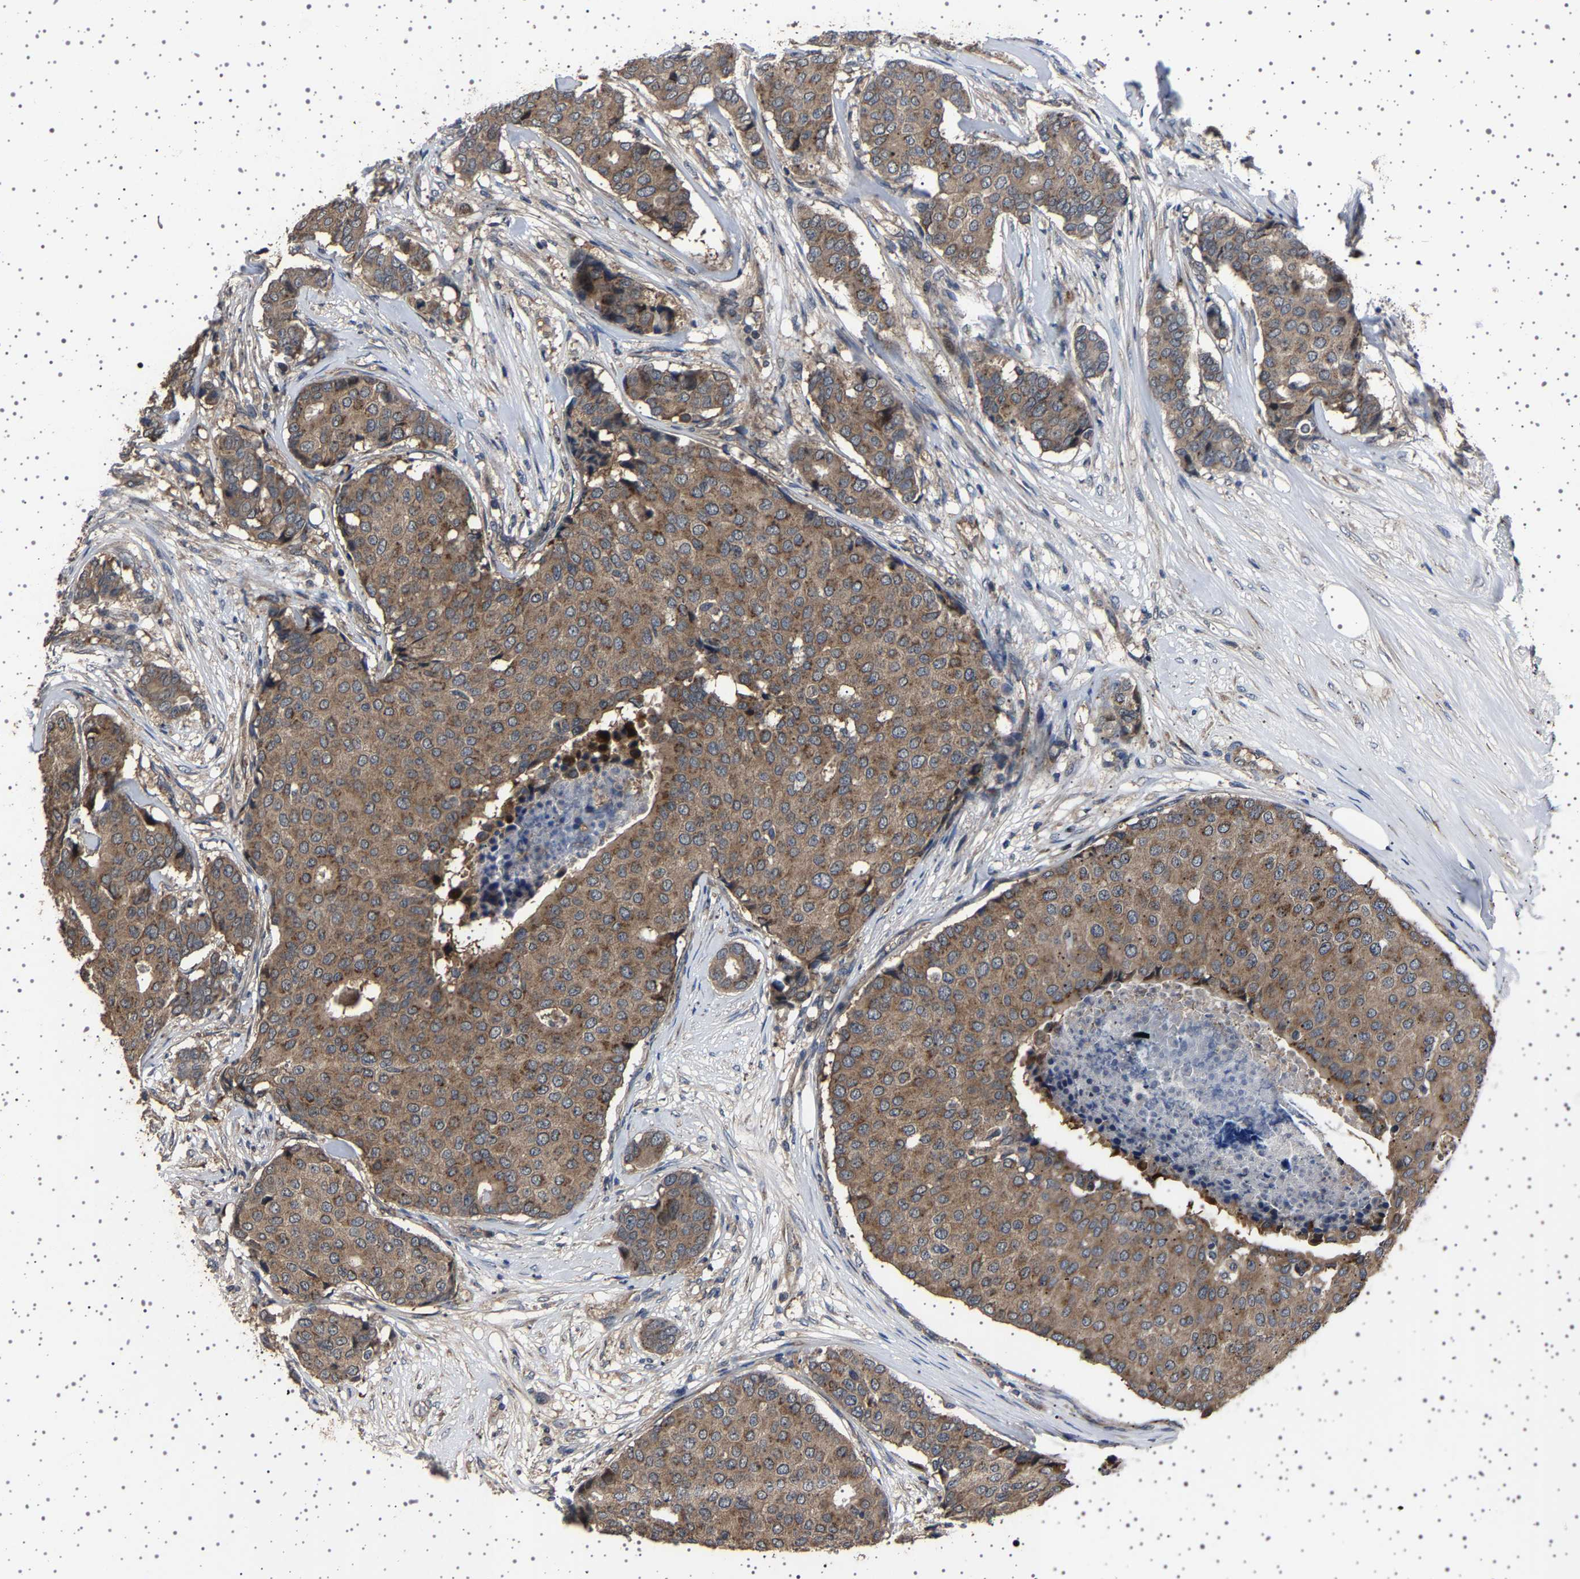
{"staining": {"intensity": "moderate", "quantity": ">75%", "location": "cytoplasmic/membranous"}, "tissue": "breast cancer", "cell_type": "Tumor cells", "image_type": "cancer", "snomed": [{"axis": "morphology", "description": "Duct carcinoma"}, {"axis": "topography", "description": "Breast"}], "caption": "Immunohistochemistry (DAB (3,3'-diaminobenzidine)) staining of human breast cancer exhibits moderate cytoplasmic/membranous protein expression in about >75% of tumor cells.", "gene": "NCKAP1", "patient": {"sex": "female", "age": 75}}